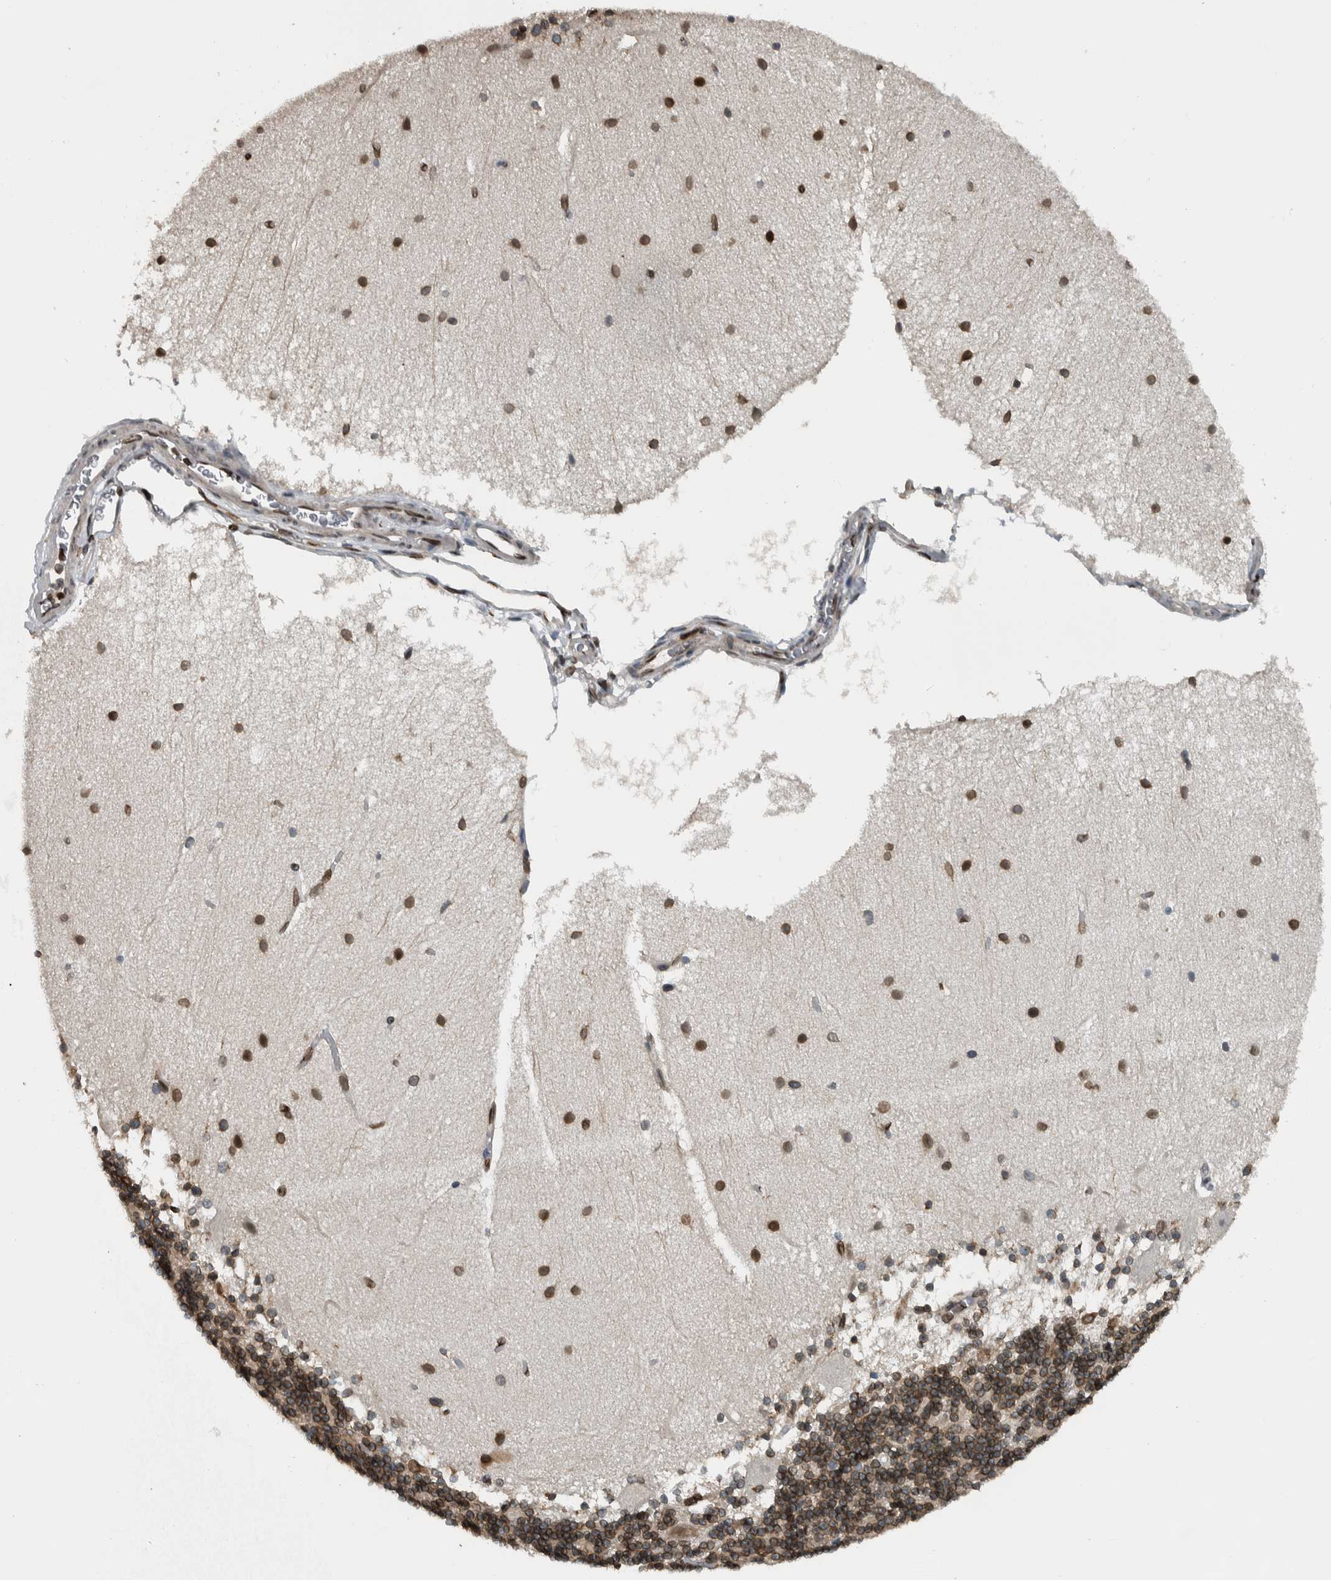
{"staining": {"intensity": "strong", "quantity": ">75%", "location": "cytoplasmic/membranous,nuclear"}, "tissue": "cerebellum", "cell_type": "Cells in granular layer", "image_type": "normal", "snomed": [{"axis": "morphology", "description": "Normal tissue, NOS"}, {"axis": "topography", "description": "Cerebellum"}], "caption": "IHC photomicrograph of unremarkable human cerebellum stained for a protein (brown), which exhibits high levels of strong cytoplasmic/membranous,nuclear positivity in about >75% of cells in granular layer.", "gene": "FAM135B", "patient": {"sex": "female", "age": 54}}